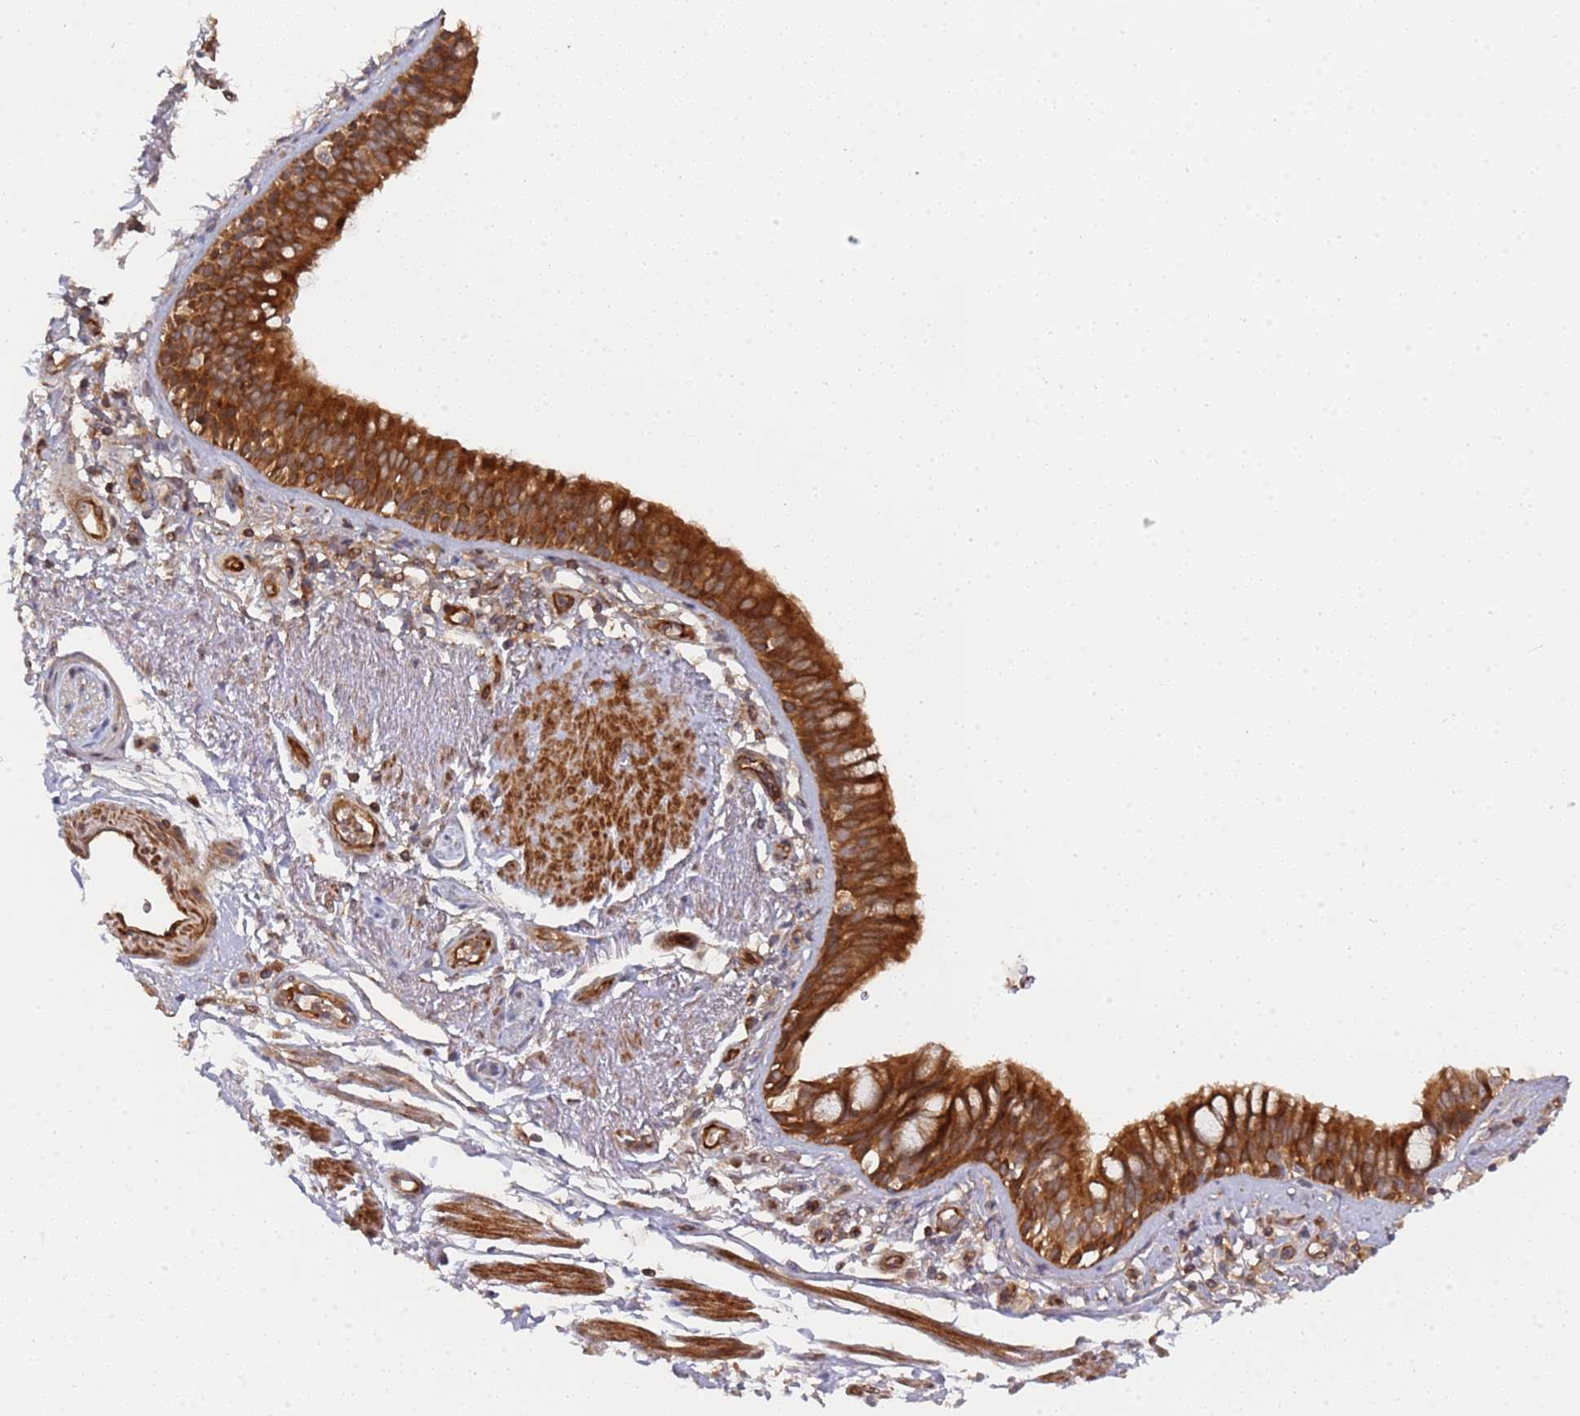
{"staining": {"intensity": "strong", "quantity": ">75%", "location": "cytoplasmic/membranous"}, "tissue": "bronchus", "cell_type": "Respiratory epithelial cells", "image_type": "normal", "snomed": [{"axis": "morphology", "description": "Normal tissue, NOS"}, {"axis": "morphology", "description": "Neoplasm, uncertain whether benign or malignant"}, {"axis": "topography", "description": "Bronchus"}, {"axis": "topography", "description": "Lung"}], "caption": "A photomicrograph of bronchus stained for a protein shows strong cytoplasmic/membranous brown staining in respiratory epithelial cells. The staining is performed using DAB brown chromogen to label protein expression. The nuclei are counter-stained blue using hematoxylin.", "gene": "DDX60", "patient": {"sex": "male", "age": 55}}